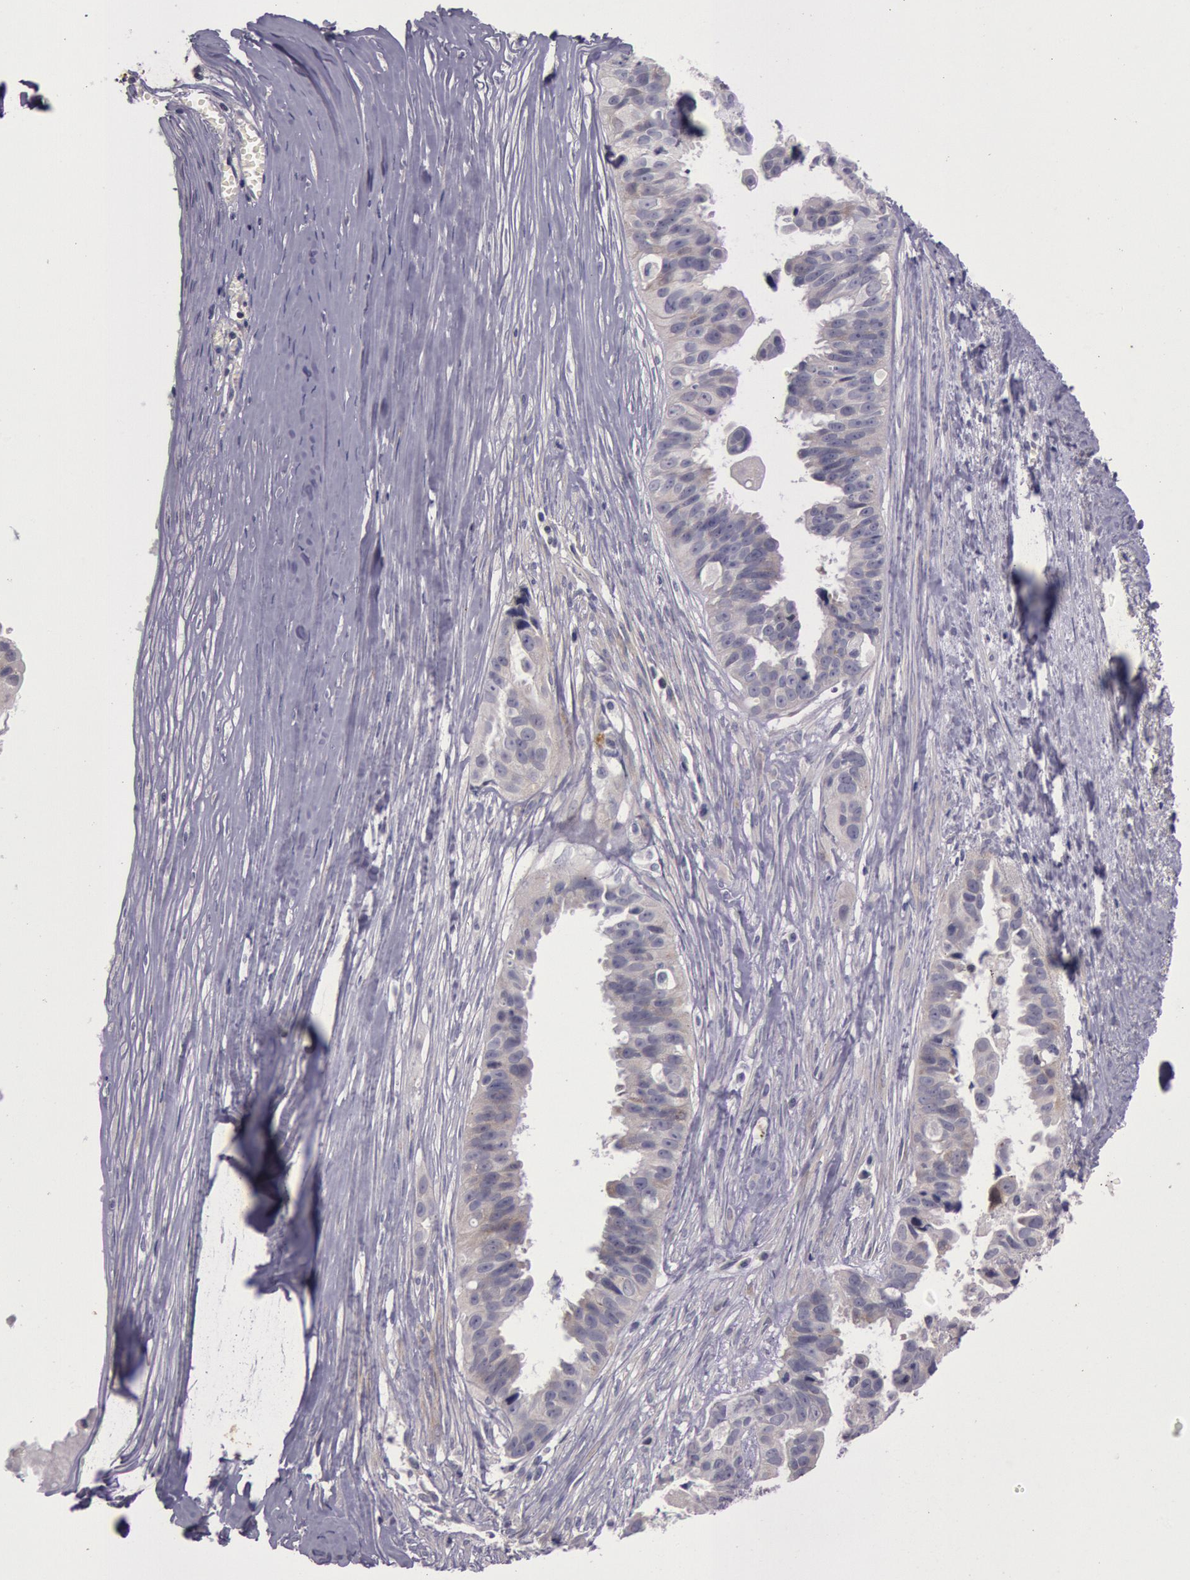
{"staining": {"intensity": "weak", "quantity": ">75%", "location": "cytoplasmic/membranous"}, "tissue": "ovarian cancer", "cell_type": "Tumor cells", "image_type": "cancer", "snomed": [{"axis": "morphology", "description": "Carcinoma, endometroid"}, {"axis": "topography", "description": "Ovary"}], "caption": "A low amount of weak cytoplasmic/membranous expression is identified in about >75% of tumor cells in ovarian cancer tissue.", "gene": "TRIB2", "patient": {"sex": "female", "age": 85}}